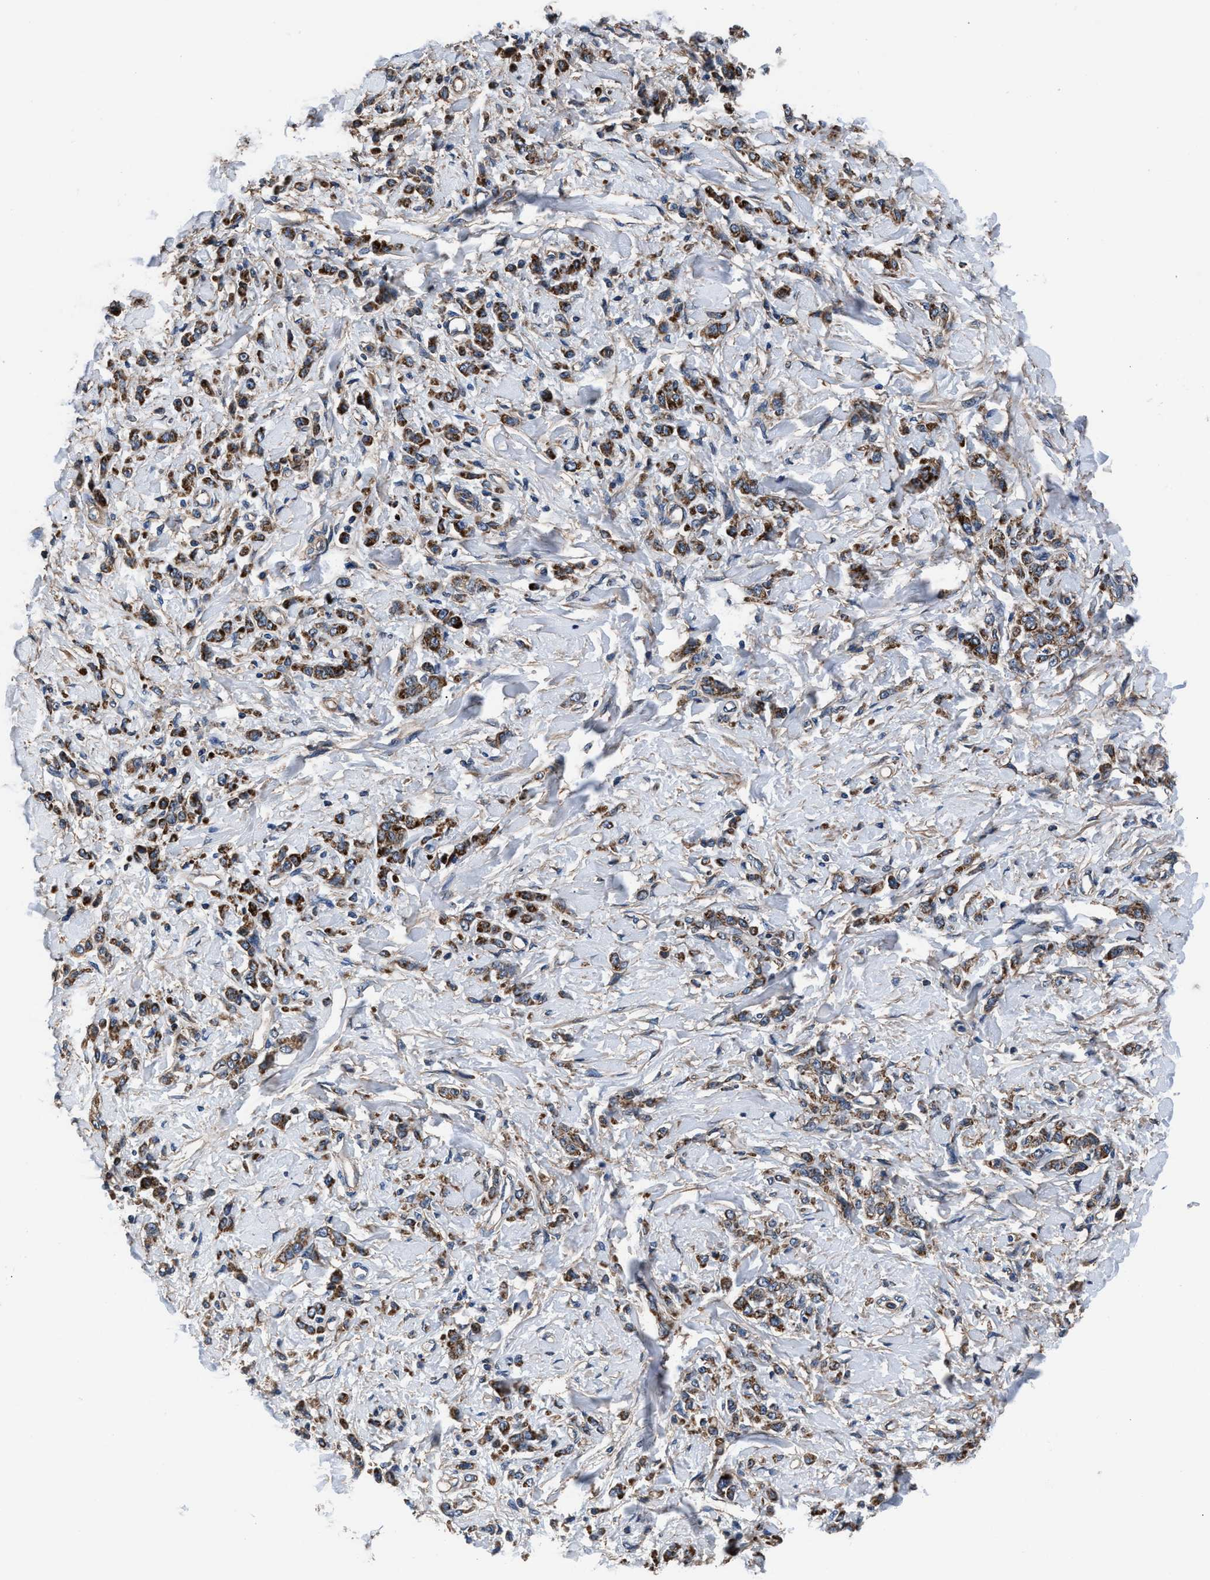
{"staining": {"intensity": "strong", "quantity": ">75%", "location": "cytoplasmic/membranous"}, "tissue": "stomach cancer", "cell_type": "Tumor cells", "image_type": "cancer", "snomed": [{"axis": "morphology", "description": "Normal tissue, NOS"}, {"axis": "morphology", "description": "Adenocarcinoma, NOS"}, {"axis": "topography", "description": "Stomach"}], "caption": "Protein staining reveals strong cytoplasmic/membranous positivity in about >75% of tumor cells in stomach adenocarcinoma. (brown staining indicates protein expression, while blue staining denotes nuclei).", "gene": "NKTR", "patient": {"sex": "male", "age": 82}}